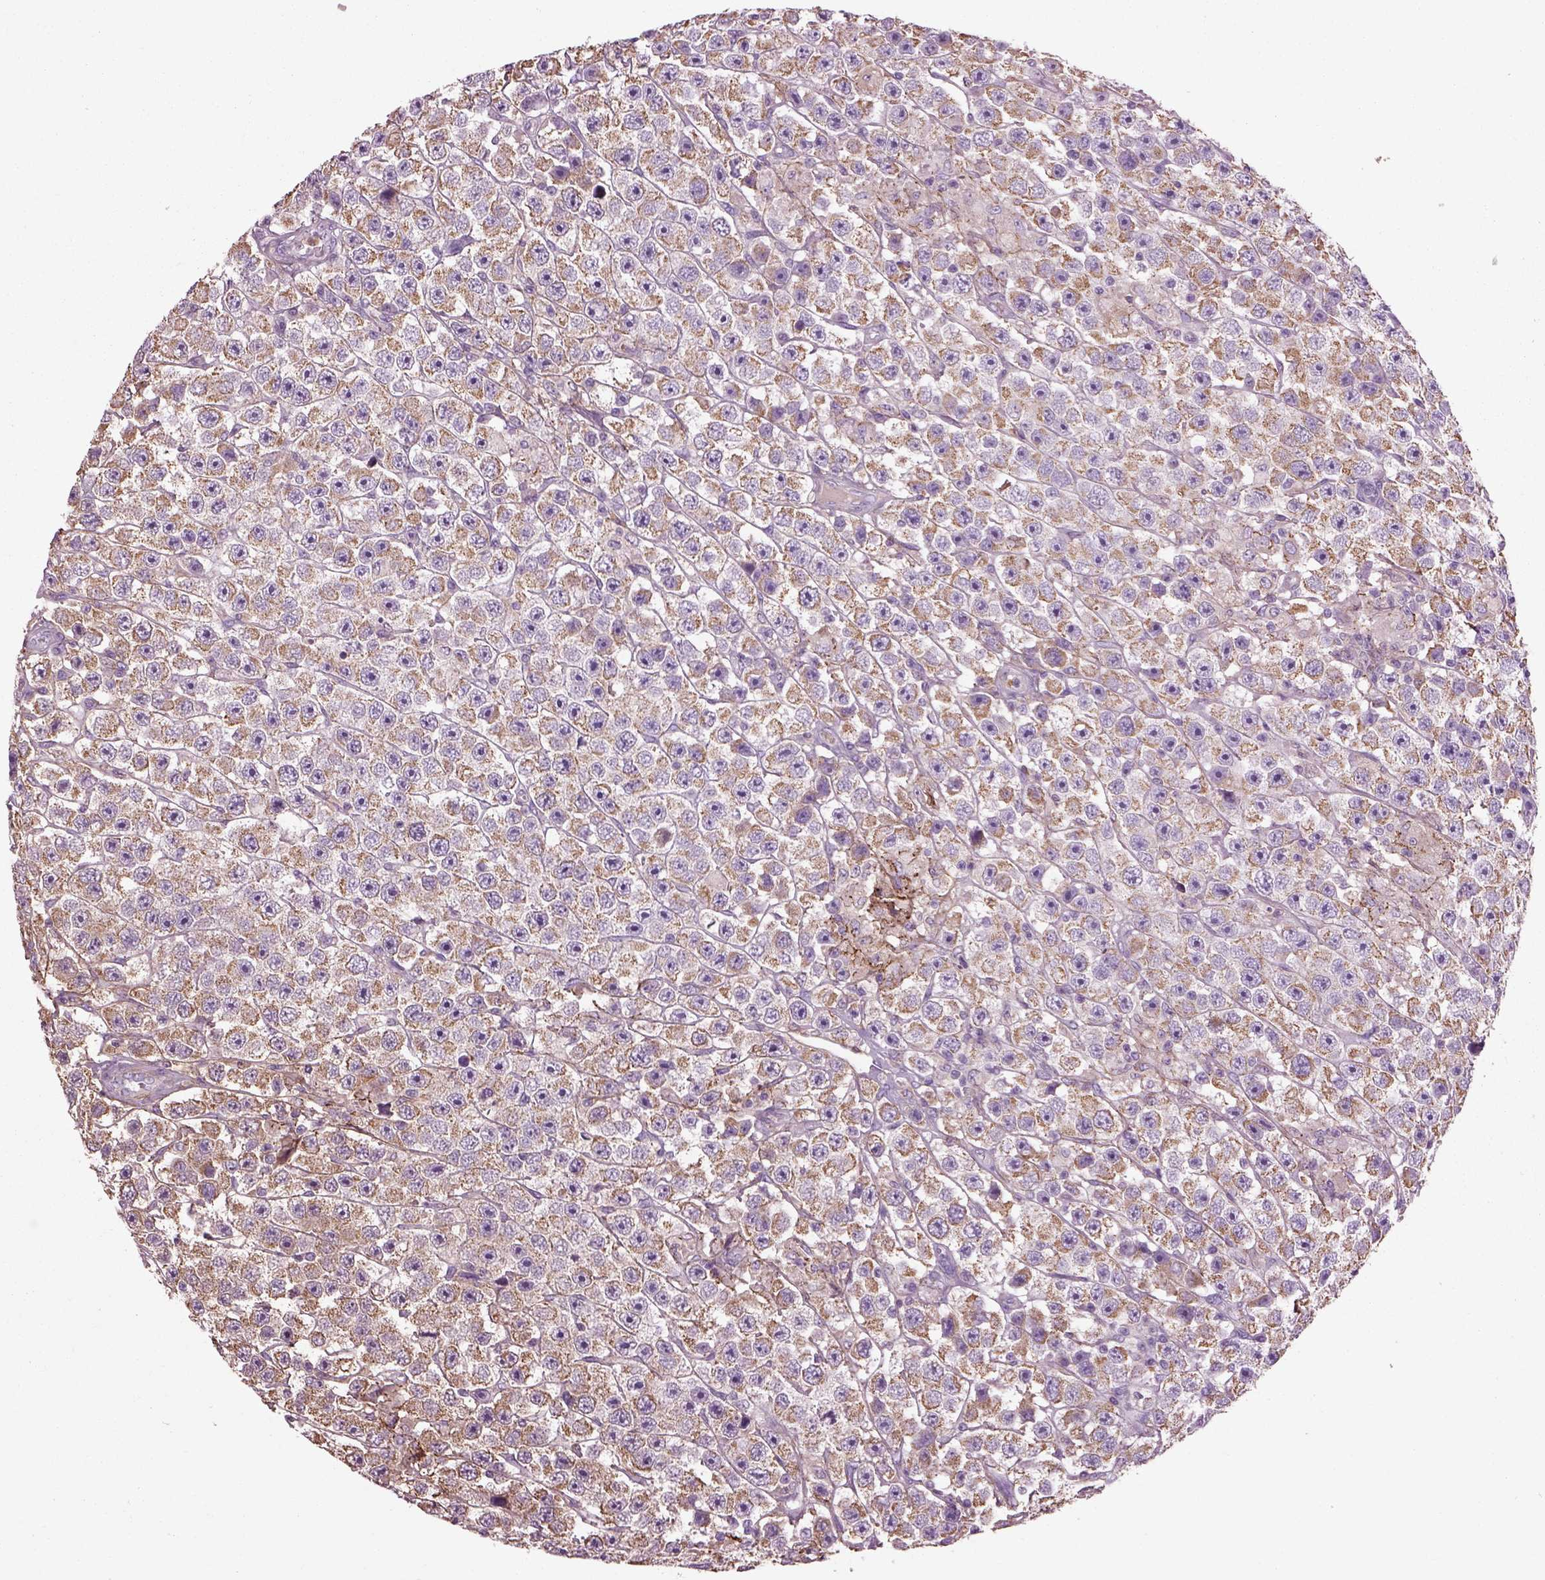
{"staining": {"intensity": "moderate", "quantity": "25%-75%", "location": "cytoplasmic/membranous"}, "tissue": "testis cancer", "cell_type": "Tumor cells", "image_type": "cancer", "snomed": [{"axis": "morphology", "description": "Seminoma, NOS"}, {"axis": "topography", "description": "Testis"}], "caption": "Immunohistochemical staining of human seminoma (testis) shows medium levels of moderate cytoplasmic/membranous staining in about 25%-75% of tumor cells.", "gene": "EMILIN2", "patient": {"sex": "male", "age": 45}}